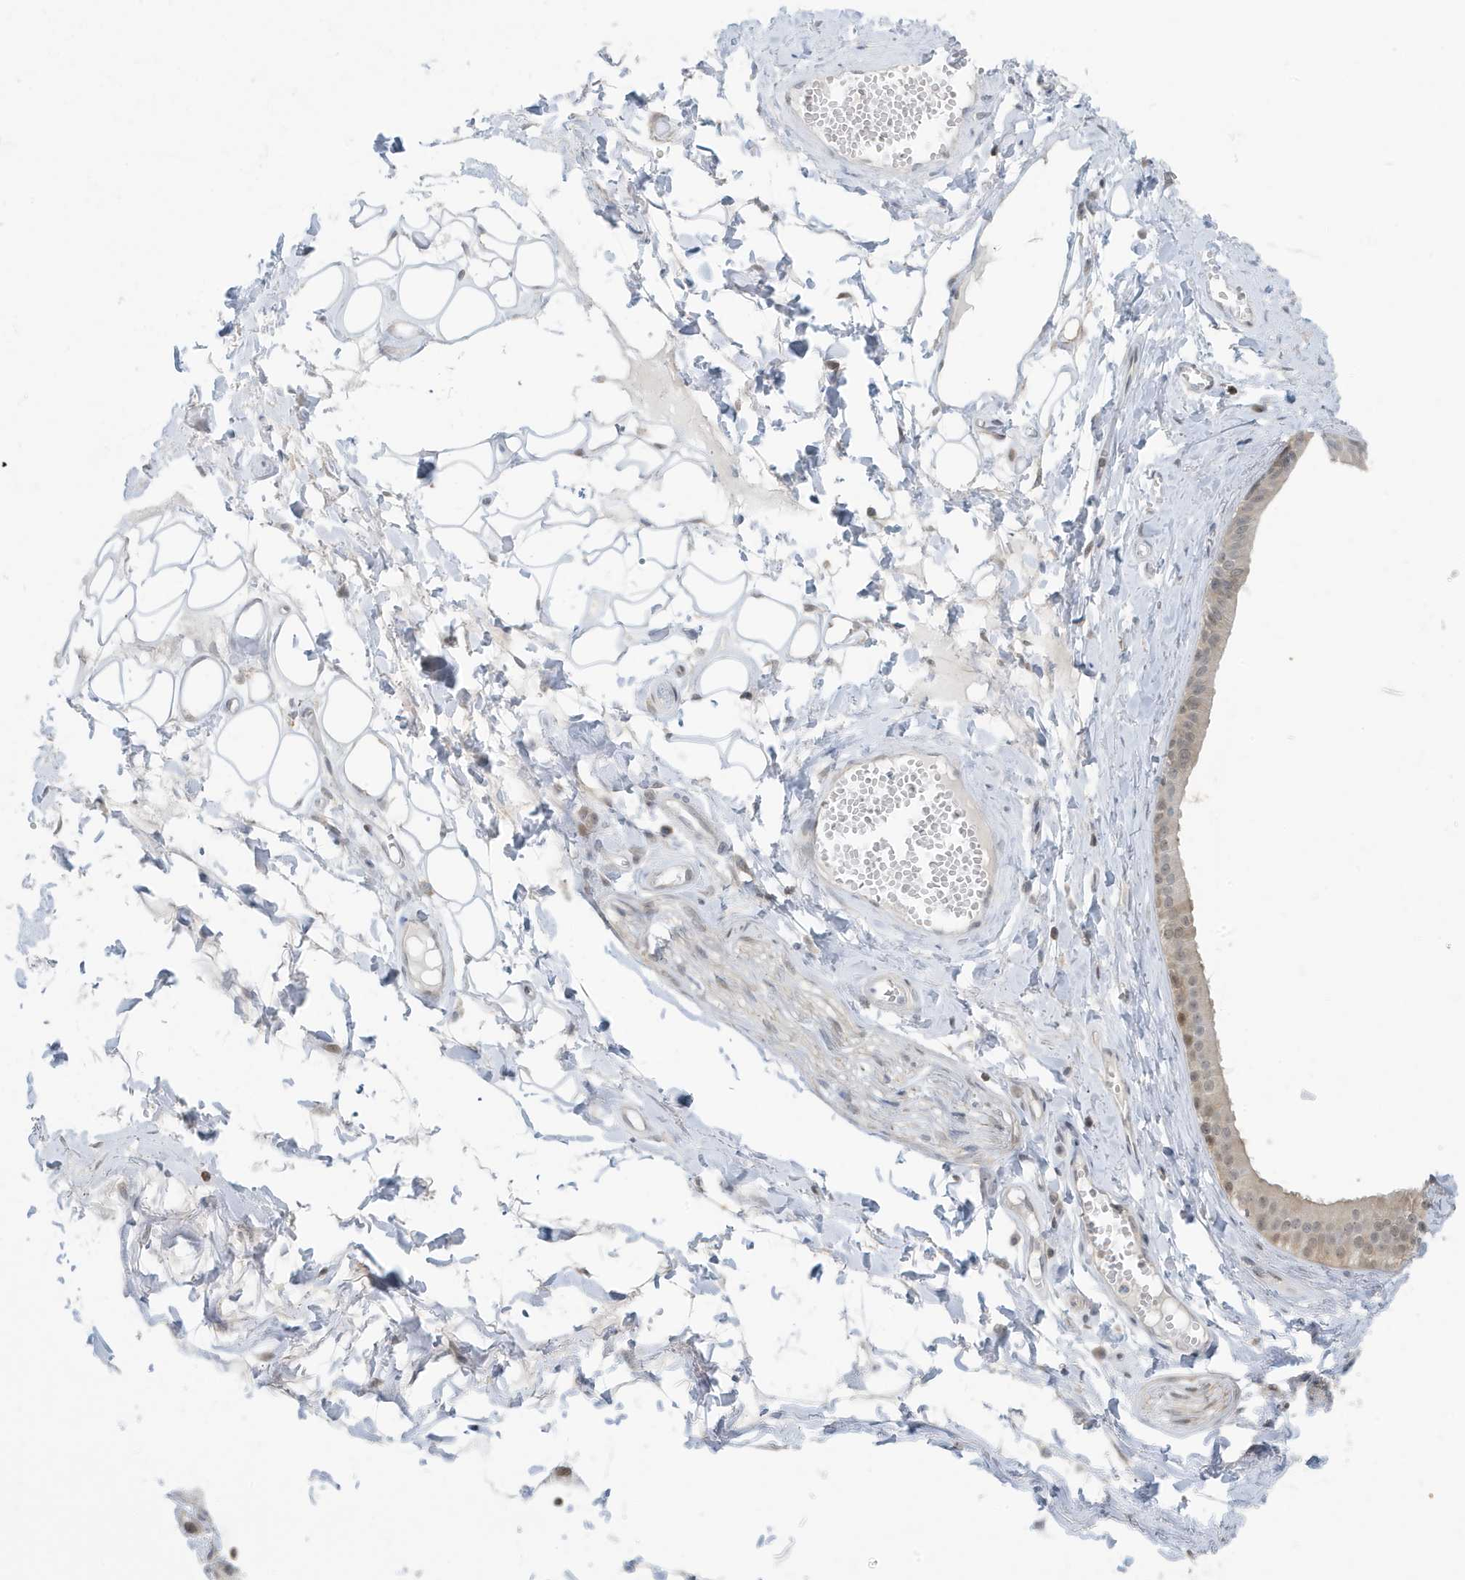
{"staining": {"intensity": "negative", "quantity": "none", "location": "none"}, "tissue": "adipose tissue", "cell_type": "Adipocytes", "image_type": "normal", "snomed": [{"axis": "morphology", "description": "Normal tissue, NOS"}, {"axis": "morphology", "description": "Inflammation, NOS"}, {"axis": "topography", "description": "Salivary gland"}, {"axis": "topography", "description": "Peripheral nerve tissue"}], "caption": "Micrograph shows no significant protein staining in adipocytes of unremarkable adipose tissue.", "gene": "OGA", "patient": {"sex": "female", "age": 75}}